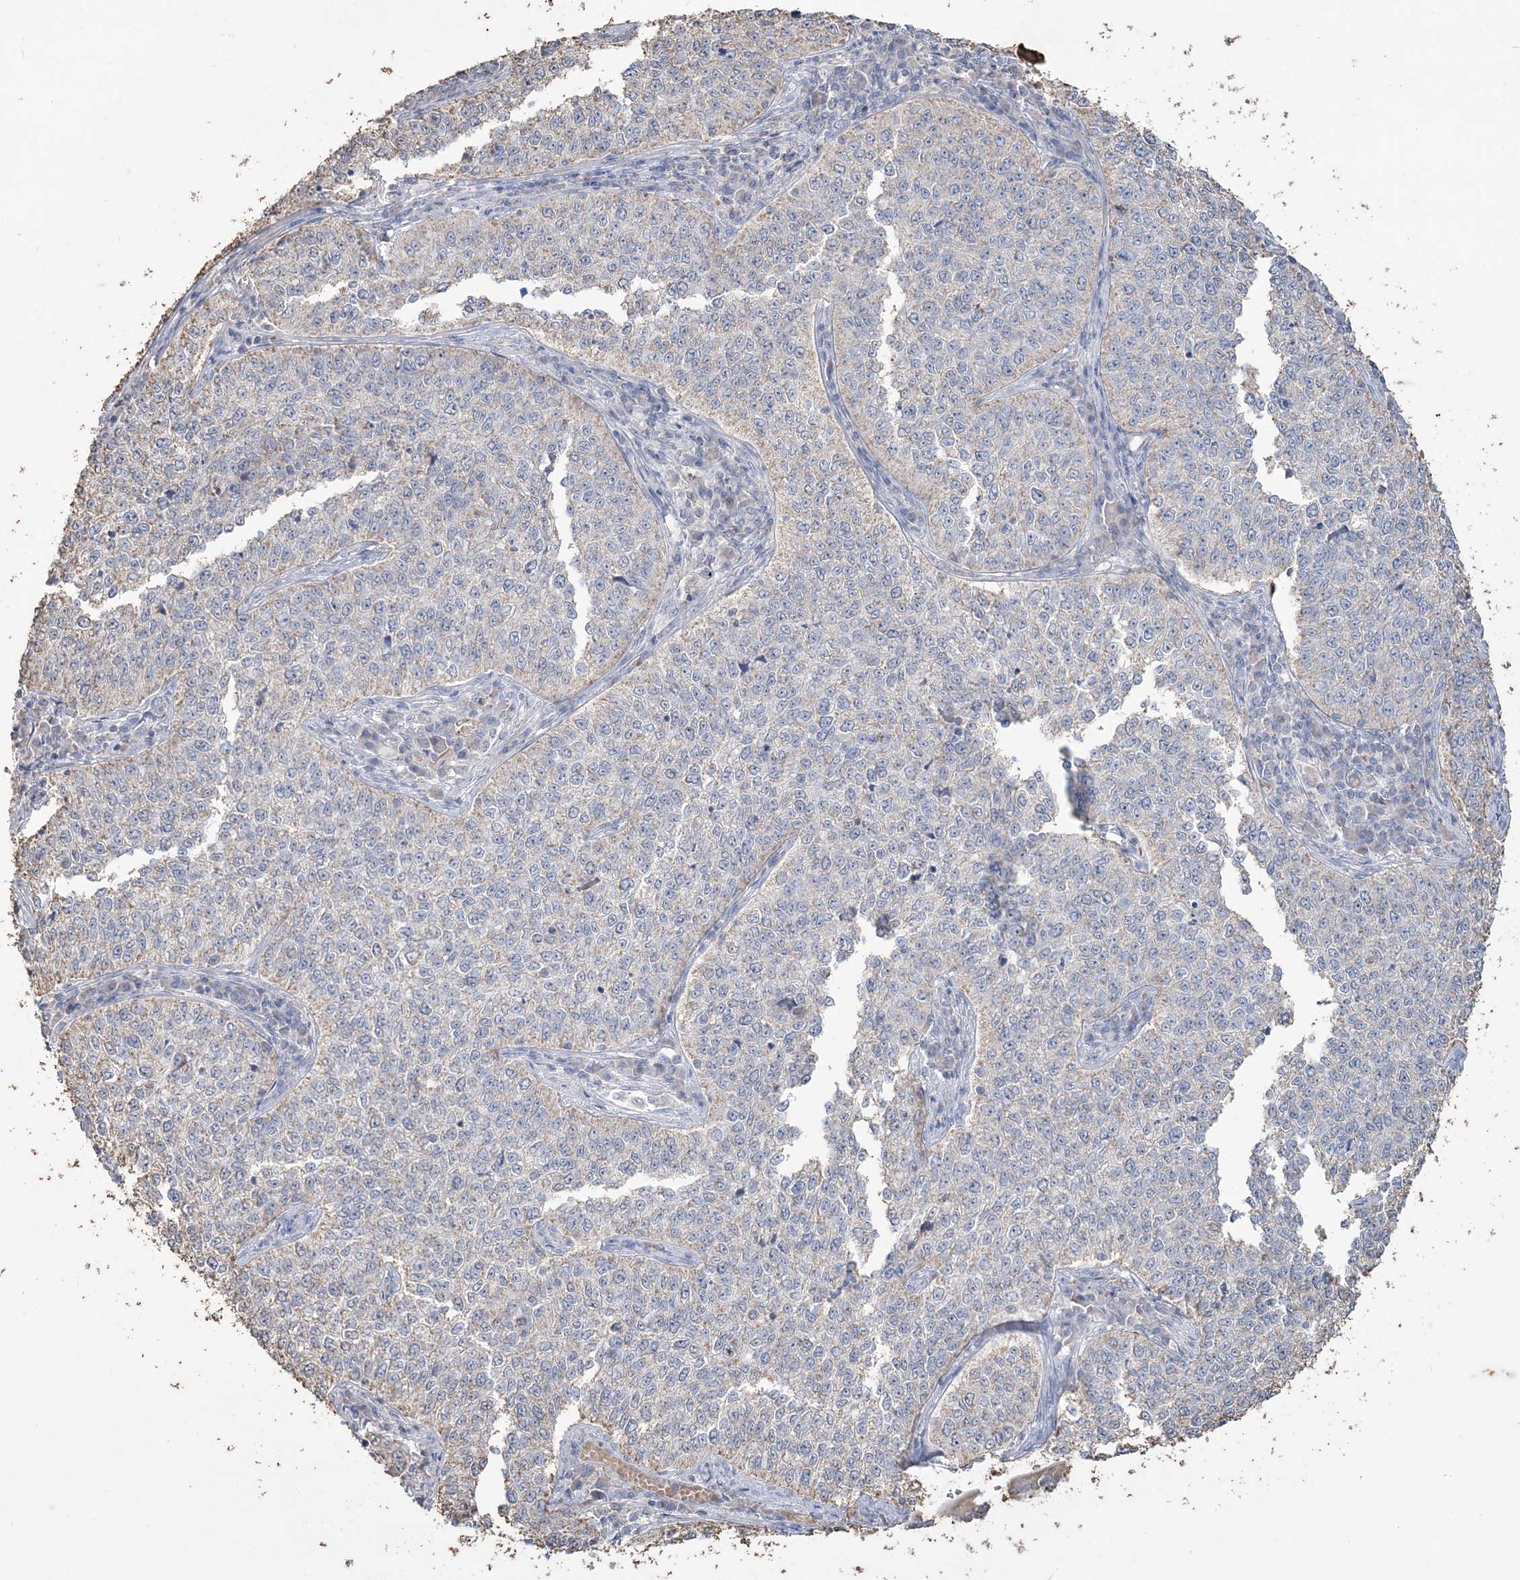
{"staining": {"intensity": "weak", "quantity": "<25%", "location": "cytoplasmic/membranous"}, "tissue": "cervical cancer", "cell_type": "Tumor cells", "image_type": "cancer", "snomed": [{"axis": "morphology", "description": "Squamous cell carcinoma, NOS"}, {"axis": "topography", "description": "Cervix"}], "caption": "Immunohistochemical staining of human squamous cell carcinoma (cervical) reveals no significant staining in tumor cells.", "gene": "SFMBT2", "patient": {"sex": "female", "age": 35}}